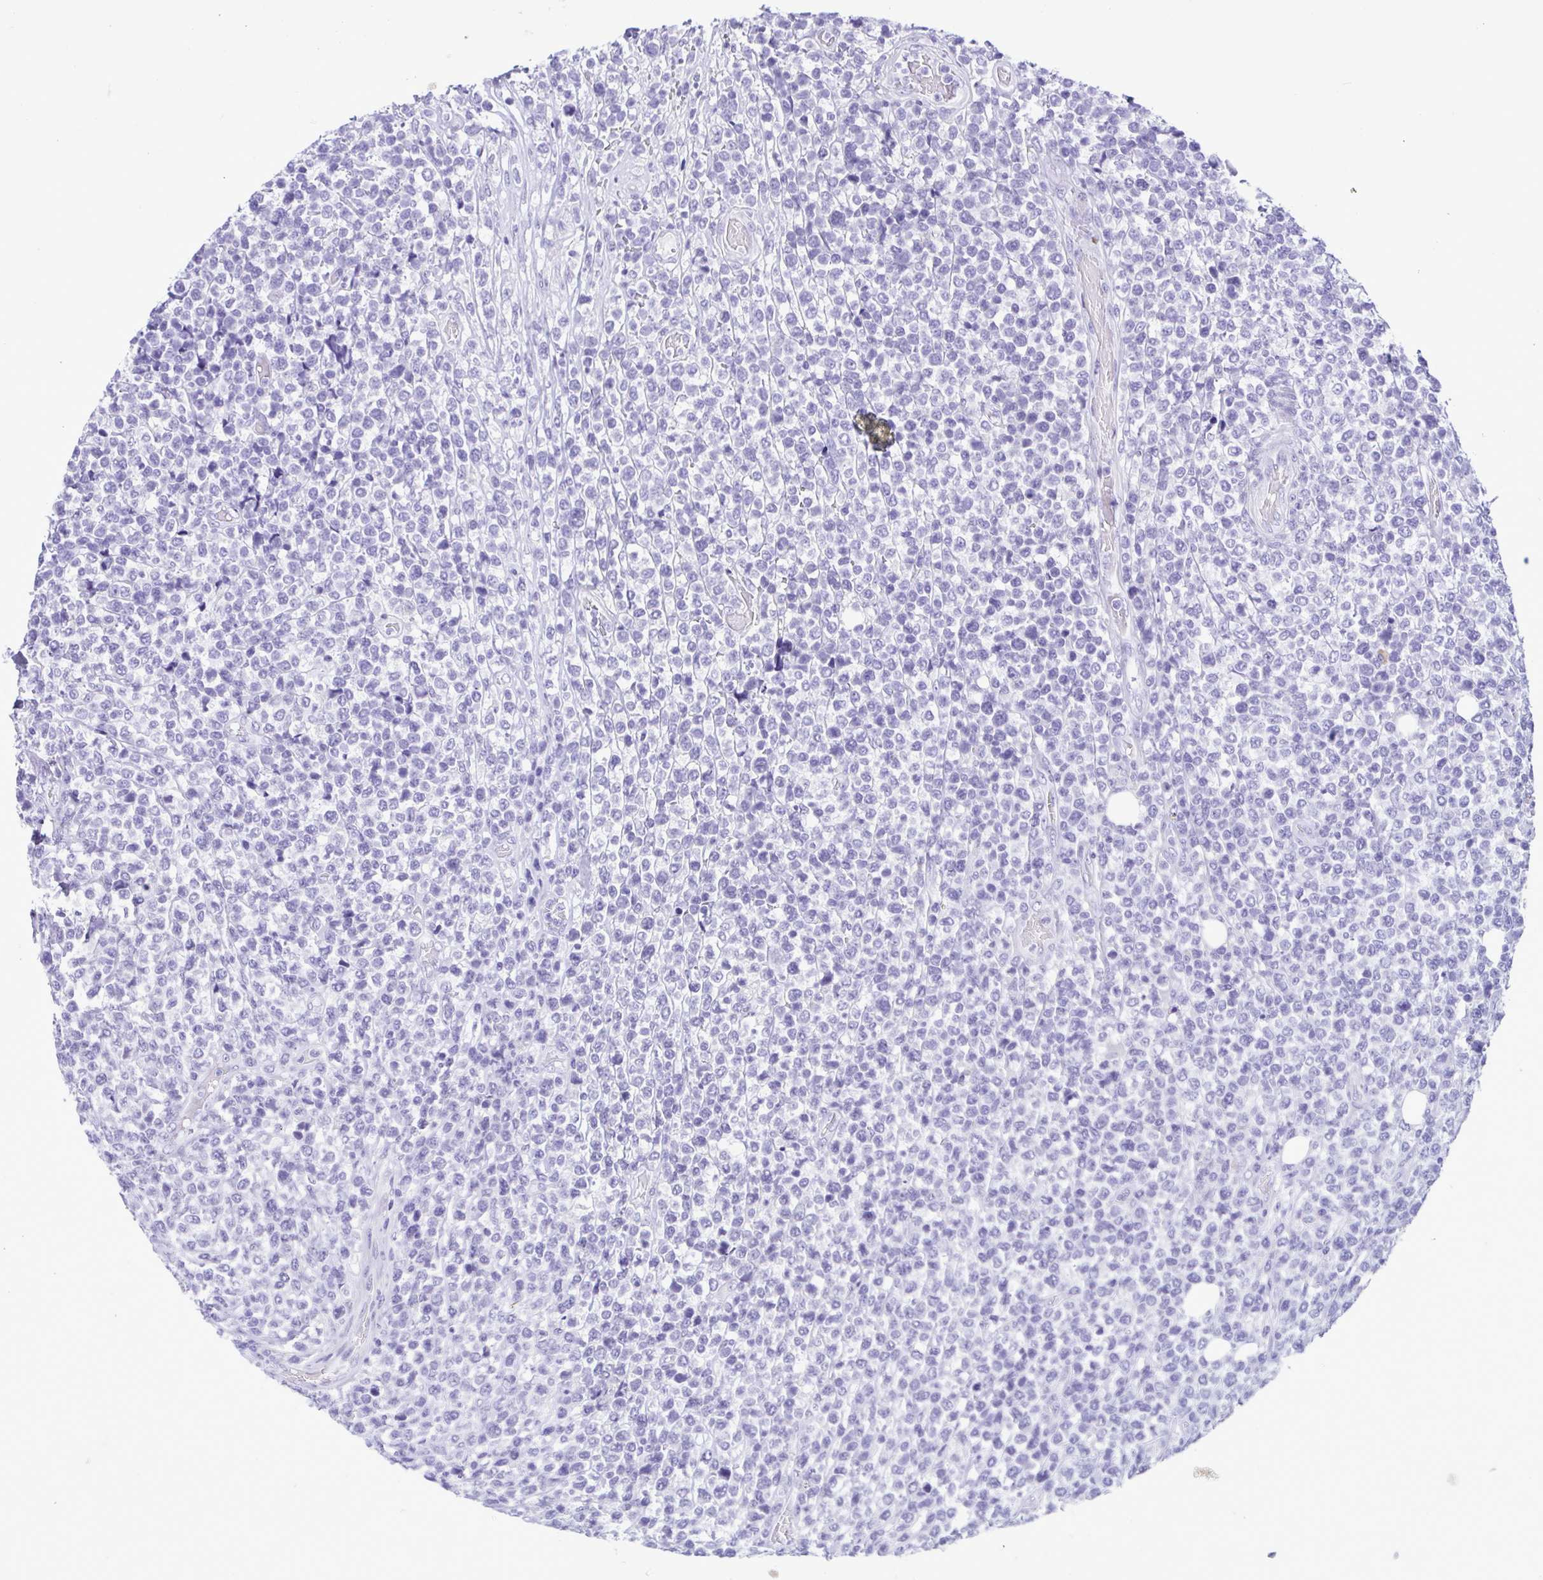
{"staining": {"intensity": "negative", "quantity": "none", "location": "none"}, "tissue": "lymphoma", "cell_type": "Tumor cells", "image_type": "cancer", "snomed": [{"axis": "morphology", "description": "Malignant lymphoma, non-Hodgkin's type, High grade"}, {"axis": "topography", "description": "Soft tissue"}], "caption": "High magnification brightfield microscopy of high-grade malignant lymphoma, non-Hodgkin's type stained with DAB (3,3'-diaminobenzidine) (brown) and counterstained with hematoxylin (blue): tumor cells show no significant staining.", "gene": "SPATA16", "patient": {"sex": "female", "age": 56}}